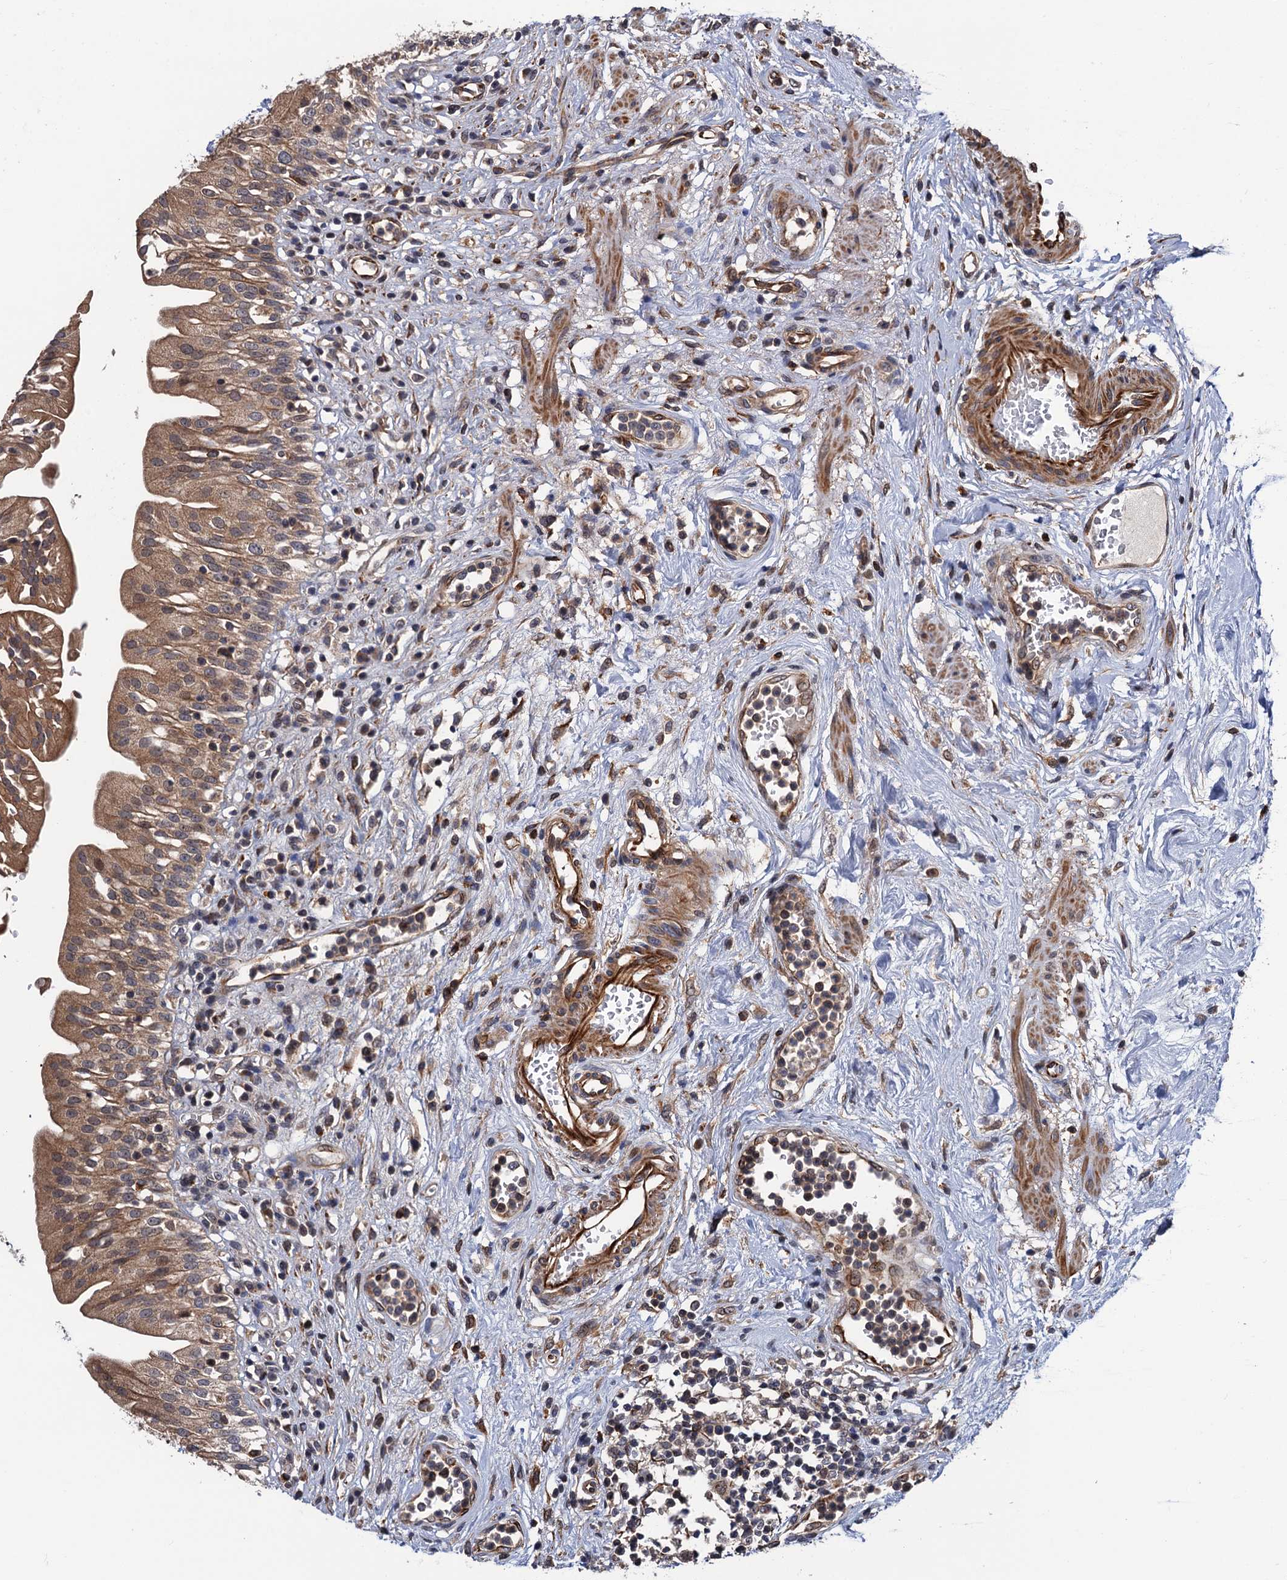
{"staining": {"intensity": "moderate", "quantity": ">75%", "location": "cytoplasmic/membranous"}, "tissue": "urinary bladder", "cell_type": "Urothelial cells", "image_type": "normal", "snomed": [{"axis": "morphology", "description": "Normal tissue, NOS"}, {"axis": "morphology", "description": "Inflammation, NOS"}, {"axis": "topography", "description": "Urinary bladder"}], "caption": "DAB (3,3'-diaminobenzidine) immunohistochemical staining of unremarkable urinary bladder exhibits moderate cytoplasmic/membranous protein expression in about >75% of urothelial cells. (Stains: DAB (3,3'-diaminobenzidine) in brown, nuclei in blue, Microscopy: brightfield microscopy at high magnification).", "gene": "FSIP1", "patient": {"sex": "male", "age": 63}}